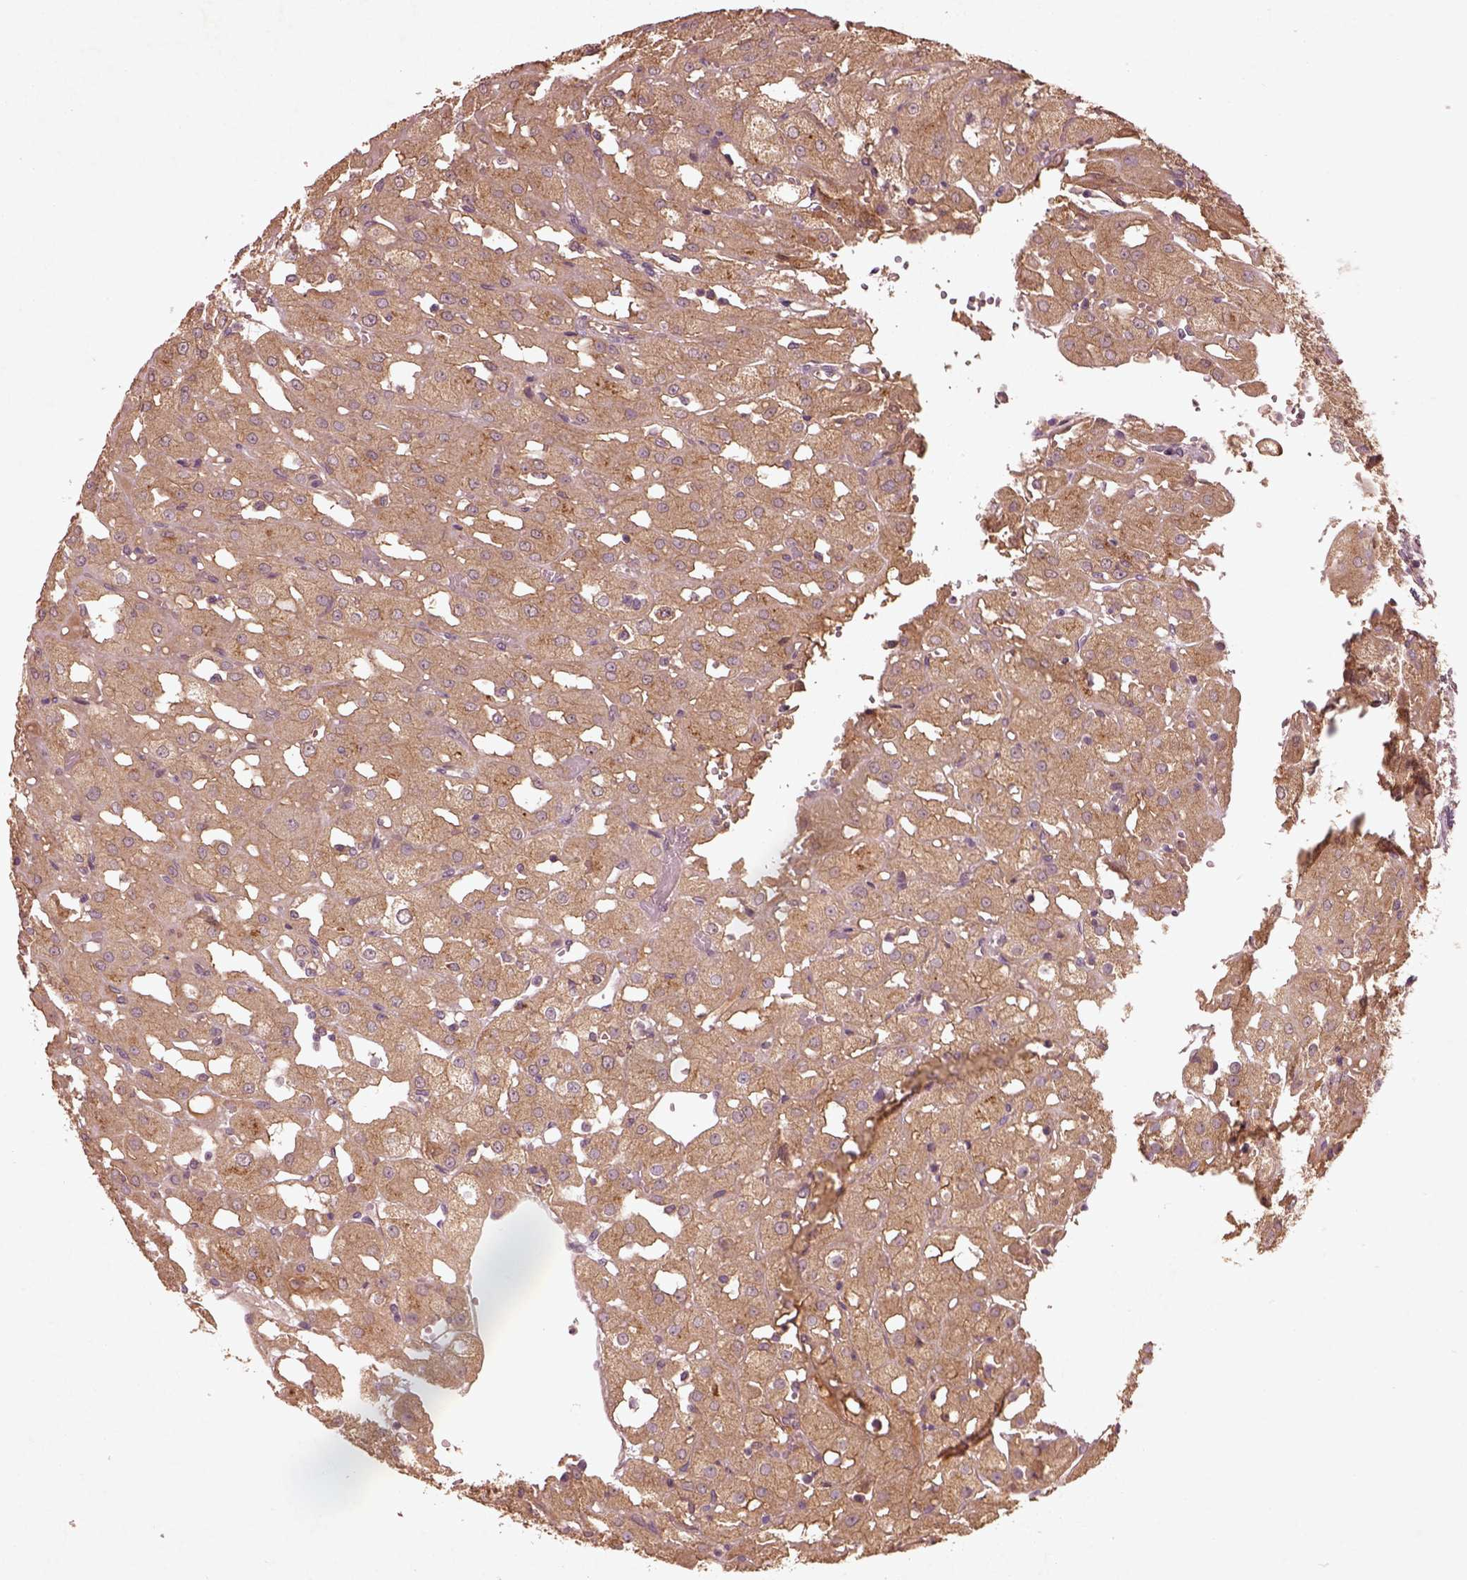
{"staining": {"intensity": "moderate", "quantity": ">75%", "location": "cytoplasmic/membranous"}, "tissue": "renal cancer", "cell_type": "Tumor cells", "image_type": "cancer", "snomed": [{"axis": "morphology", "description": "Adenocarcinoma, NOS"}, {"axis": "topography", "description": "Kidney"}], "caption": "Renal cancer (adenocarcinoma) stained with a protein marker exhibits moderate staining in tumor cells.", "gene": "FAM234A", "patient": {"sex": "male", "age": 72}}